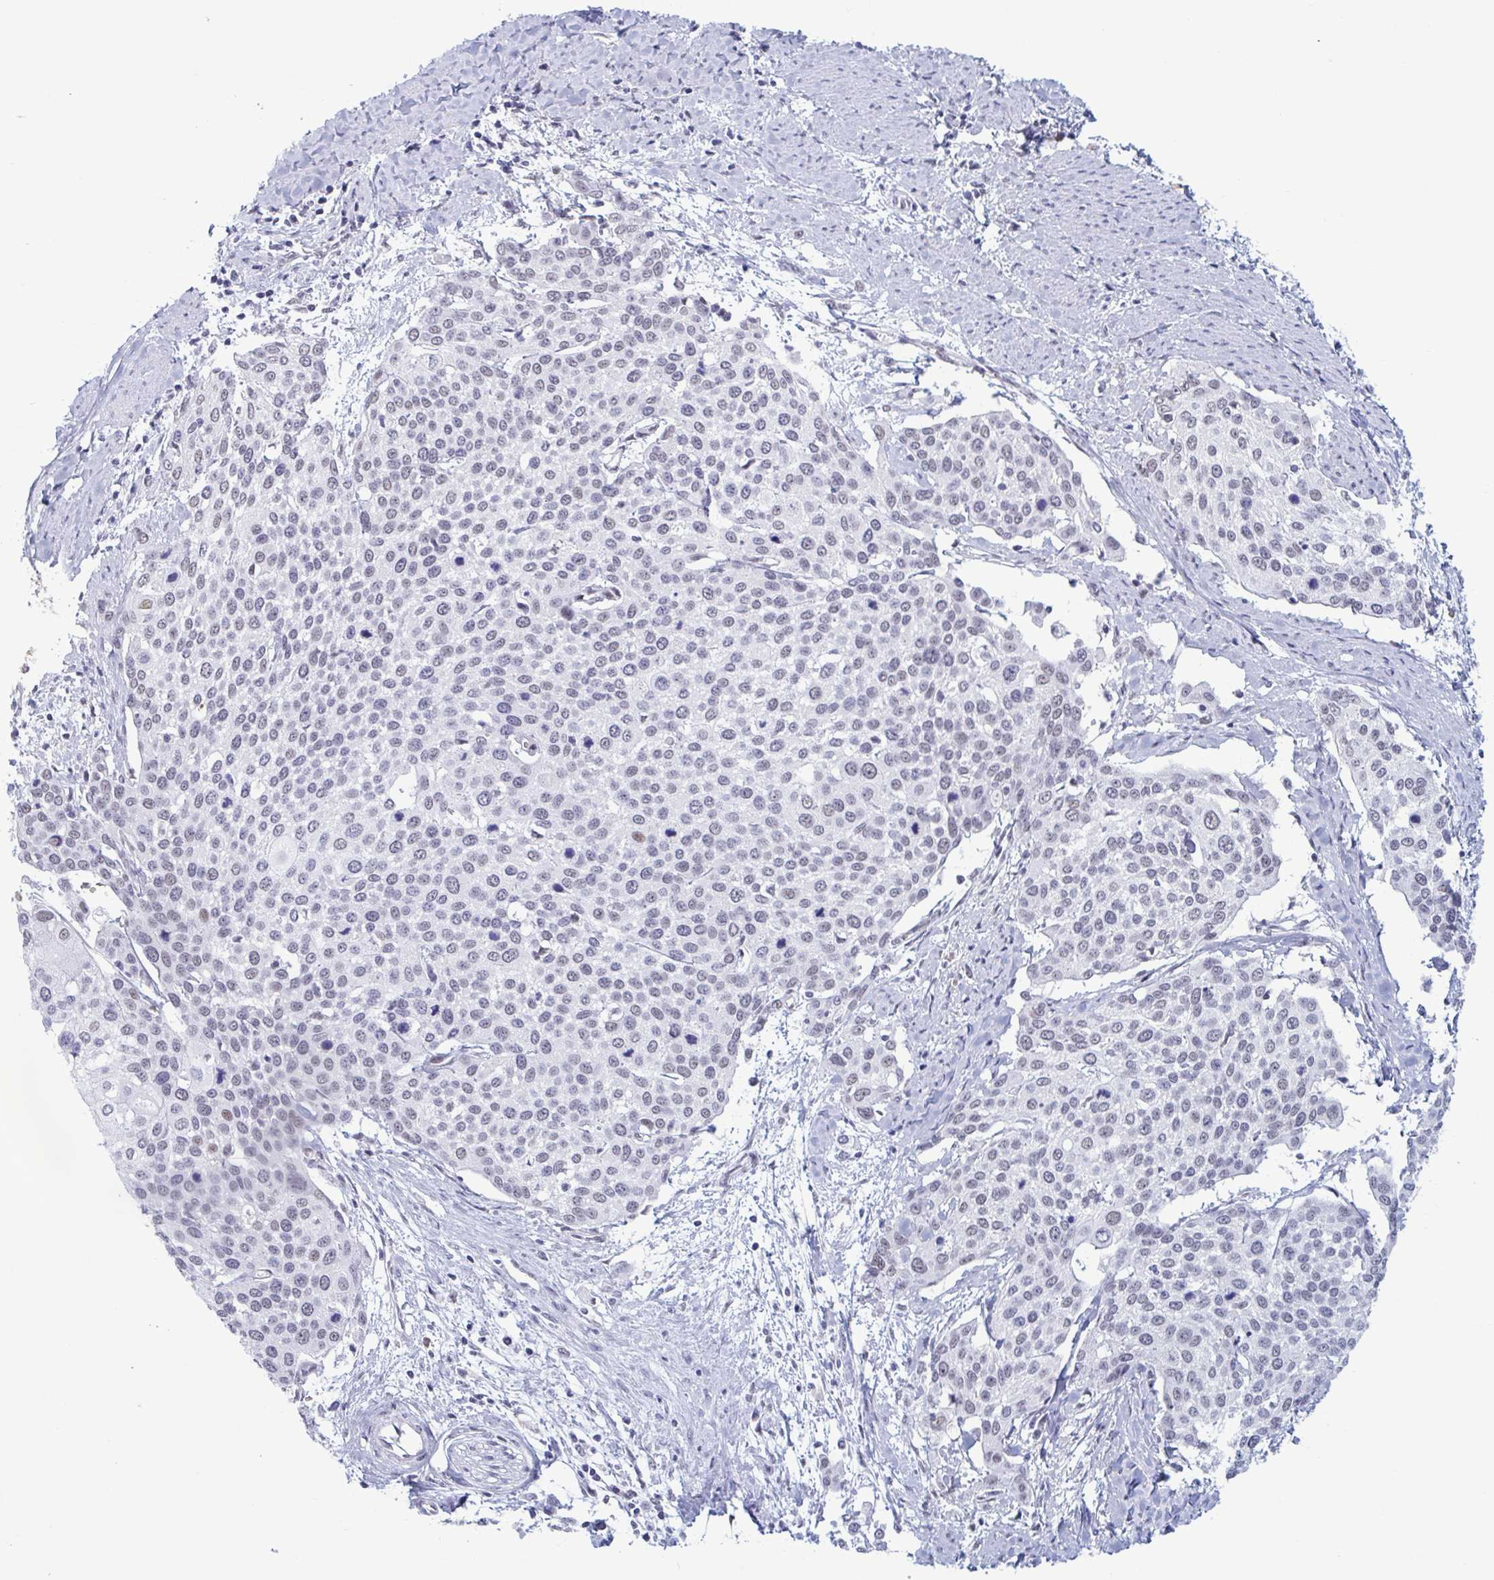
{"staining": {"intensity": "negative", "quantity": "none", "location": "none"}, "tissue": "cervical cancer", "cell_type": "Tumor cells", "image_type": "cancer", "snomed": [{"axis": "morphology", "description": "Squamous cell carcinoma, NOS"}, {"axis": "topography", "description": "Cervix"}], "caption": "The micrograph displays no significant positivity in tumor cells of cervical squamous cell carcinoma.", "gene": "MSMB", "patient": {"sex": "female", "age": 44}}